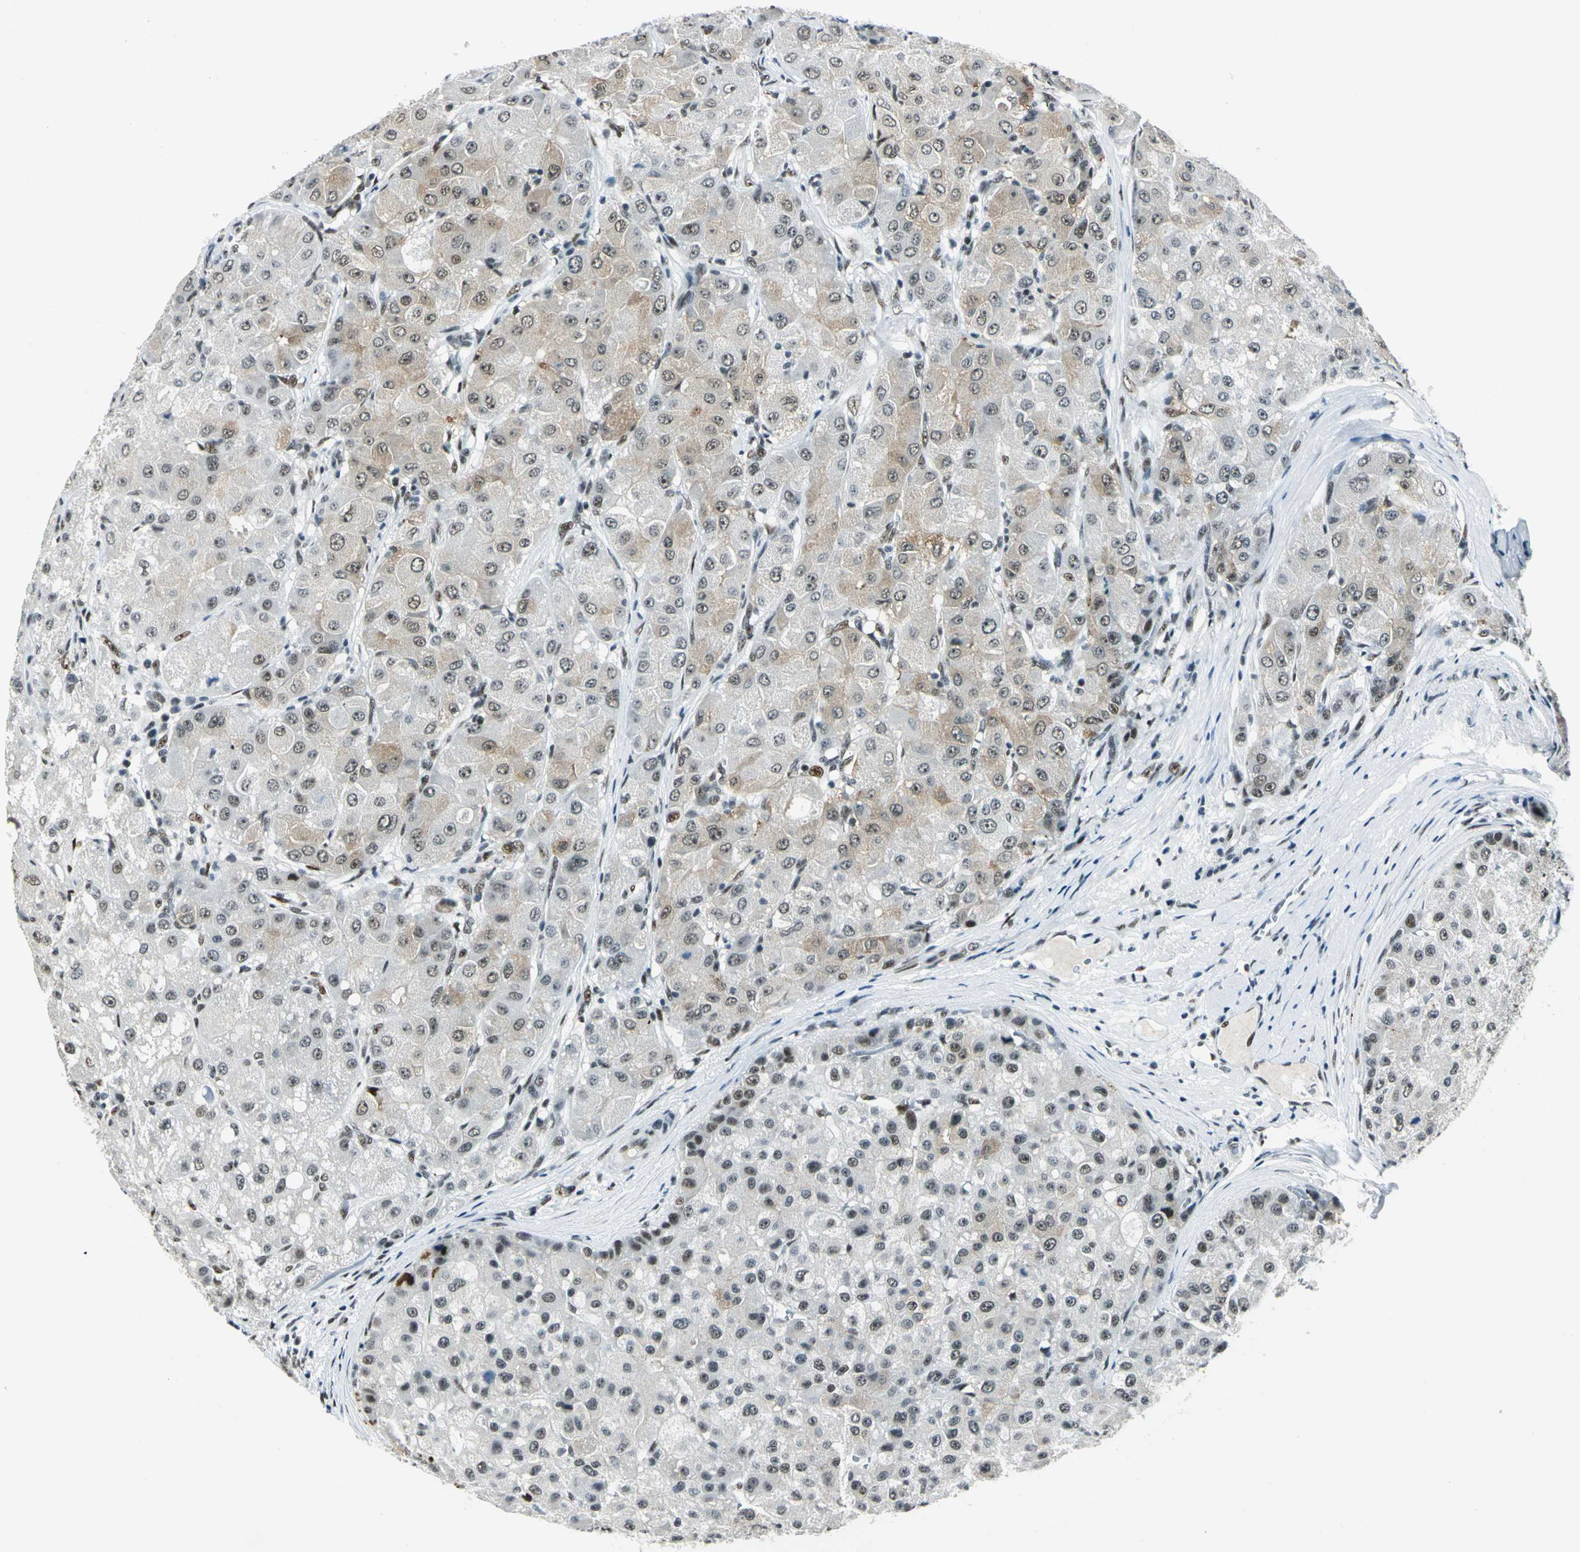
{"staining": {"intensity": "moderate", "quantity": ">75%", "location": "cytoplasmic/membranous,nuclear"}, "tissue": "liver cancer", "cell_type": "Tumor cells", "image_type": "cancer", "snomed": [{"axis": "morphology", "description": "Carcinoma, Hepatocellular, NOS"}, {"axis": "topography", "description": "Liver"}], "caption": "DAB immunohistochemical staining of liver cancer (hepatocellular carcinoma) displays moderate cytoplasmic/membranous and nuclear protein positivity in about >75% of tumor cells. Immunohistochemistry stains the protein of interest in brown and the nuclei are stained blue.", "gene": "KAT6B", "patient": {"sex": "male", "age": 80}}